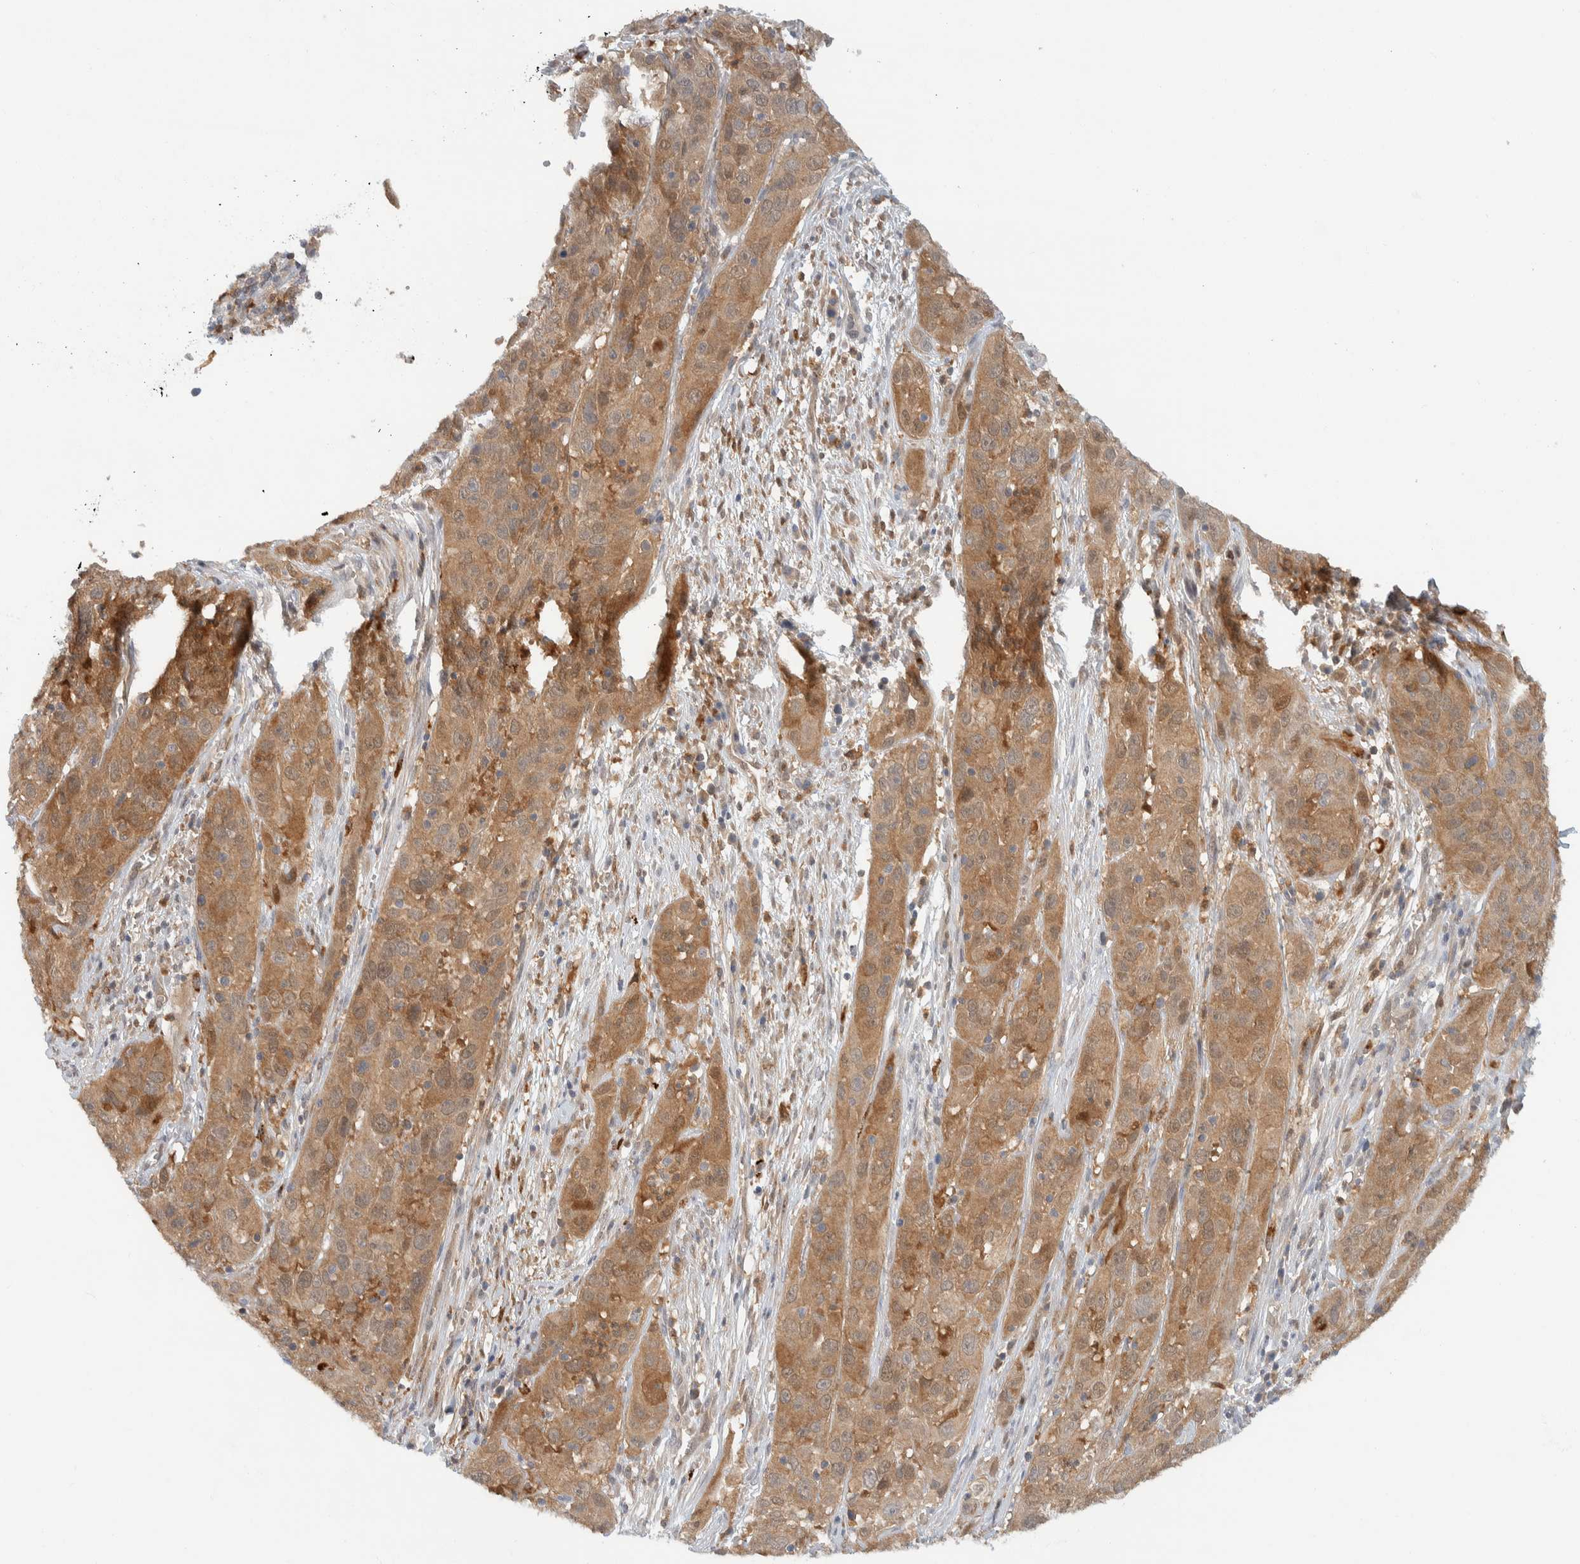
{"staining": {"intensity": "moderate", "quantity": ">75%", "location": "cytoplasmic/membranous"}, "tissue": "cervical cancer", "cell_type": "Tumor cells", "image_type": "cancer", "snomed": [{"axis": "morphology", "description": "Squamous cell carcinoma, NOS"}, {"axis": "topography", "description": "Cervix"}], "caption": "Immunohistochemistry (IHC) histopathology image of cervical cancer (squamous cell carcinoma) stained for a protein (brown), which exhibits medium levels of moderate cytoplasmic/membranous expression in approximately >75% of tumor cells.", "gene": "GCLM", "patient": {"sex": "female", "age": 32}}